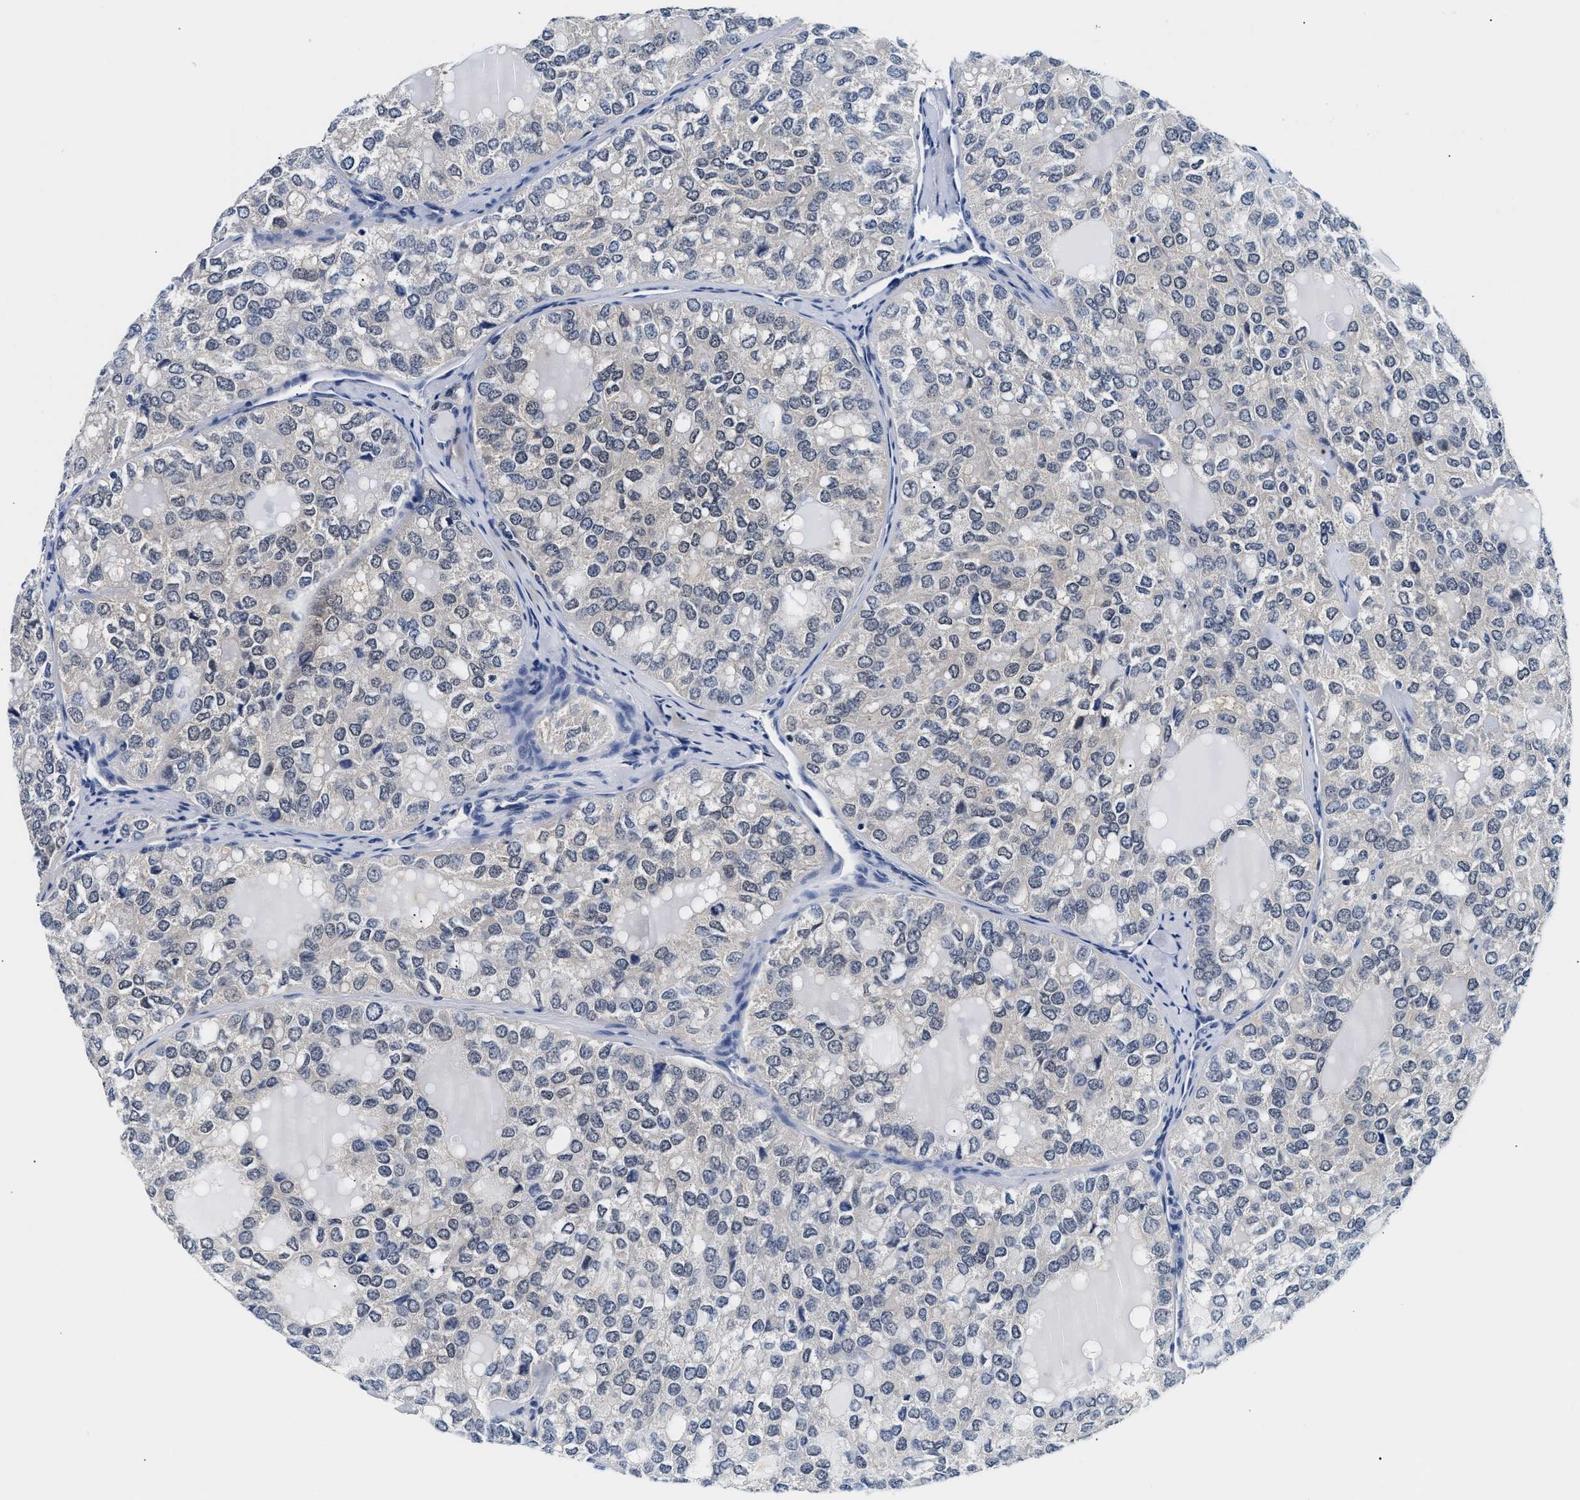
{"staining": {"intensity": "negative", "quantity": "none", "location": "none"}, "tissue": "thyroid cancer", "cell_type": "Tumor cells", "image_type": "cancer", "snomed": [{"axis": "morphology", "description": "Follicular adenoma carcinoma, NOS"}, {"axis": "topography", "description": "Thyroid gland"}], "caption": "DAB immunohistochemical staining of human thyroid follicular adenoma carcinoma shows no significant positivity in tumor cells. (Brightfield microscopy of DAB (3,3'-diaminobenzidine) immunohistochemistry (IHC) at high magnification).", "gene": "UCHL3", "patient": {"sex": "male", "age": 75}}